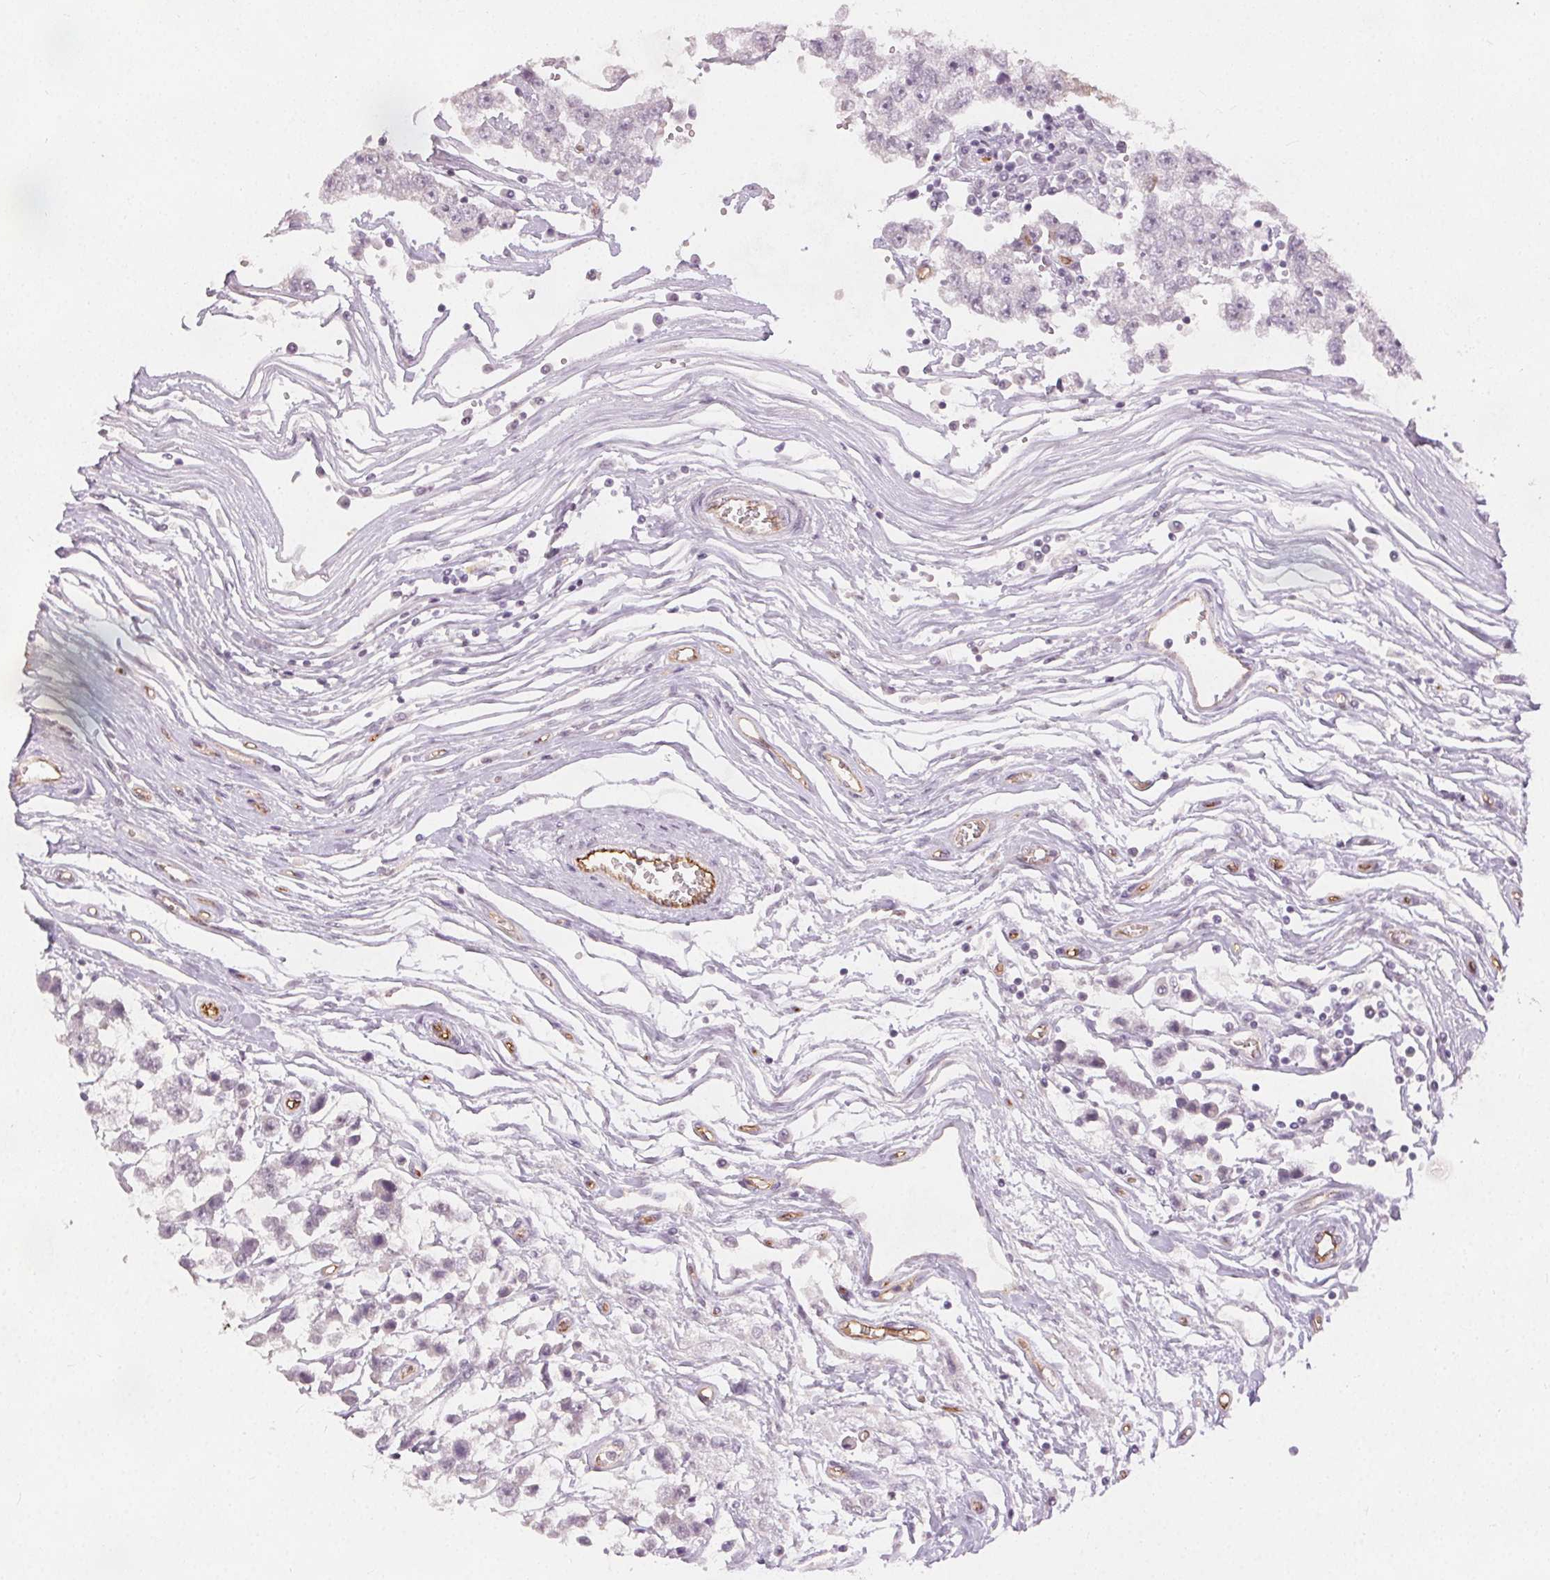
{"staining": {"intensity": "negative", "quantity": "none", "location": "none"}, "tissue": "testis cancer", "cell_type": "Tumor cells", "image_type": "cancer", "snomed": [{"axis": "morphology", "description": "Seminoma, NOS"}, {"axis": "topography", "description": "Testis"}], "caption": "Seminoma (testis) stained for a protein using IHC shows no staining tumor cells.", "gene": "PODXL", "patient": {"sex": "male", "age": 34}}